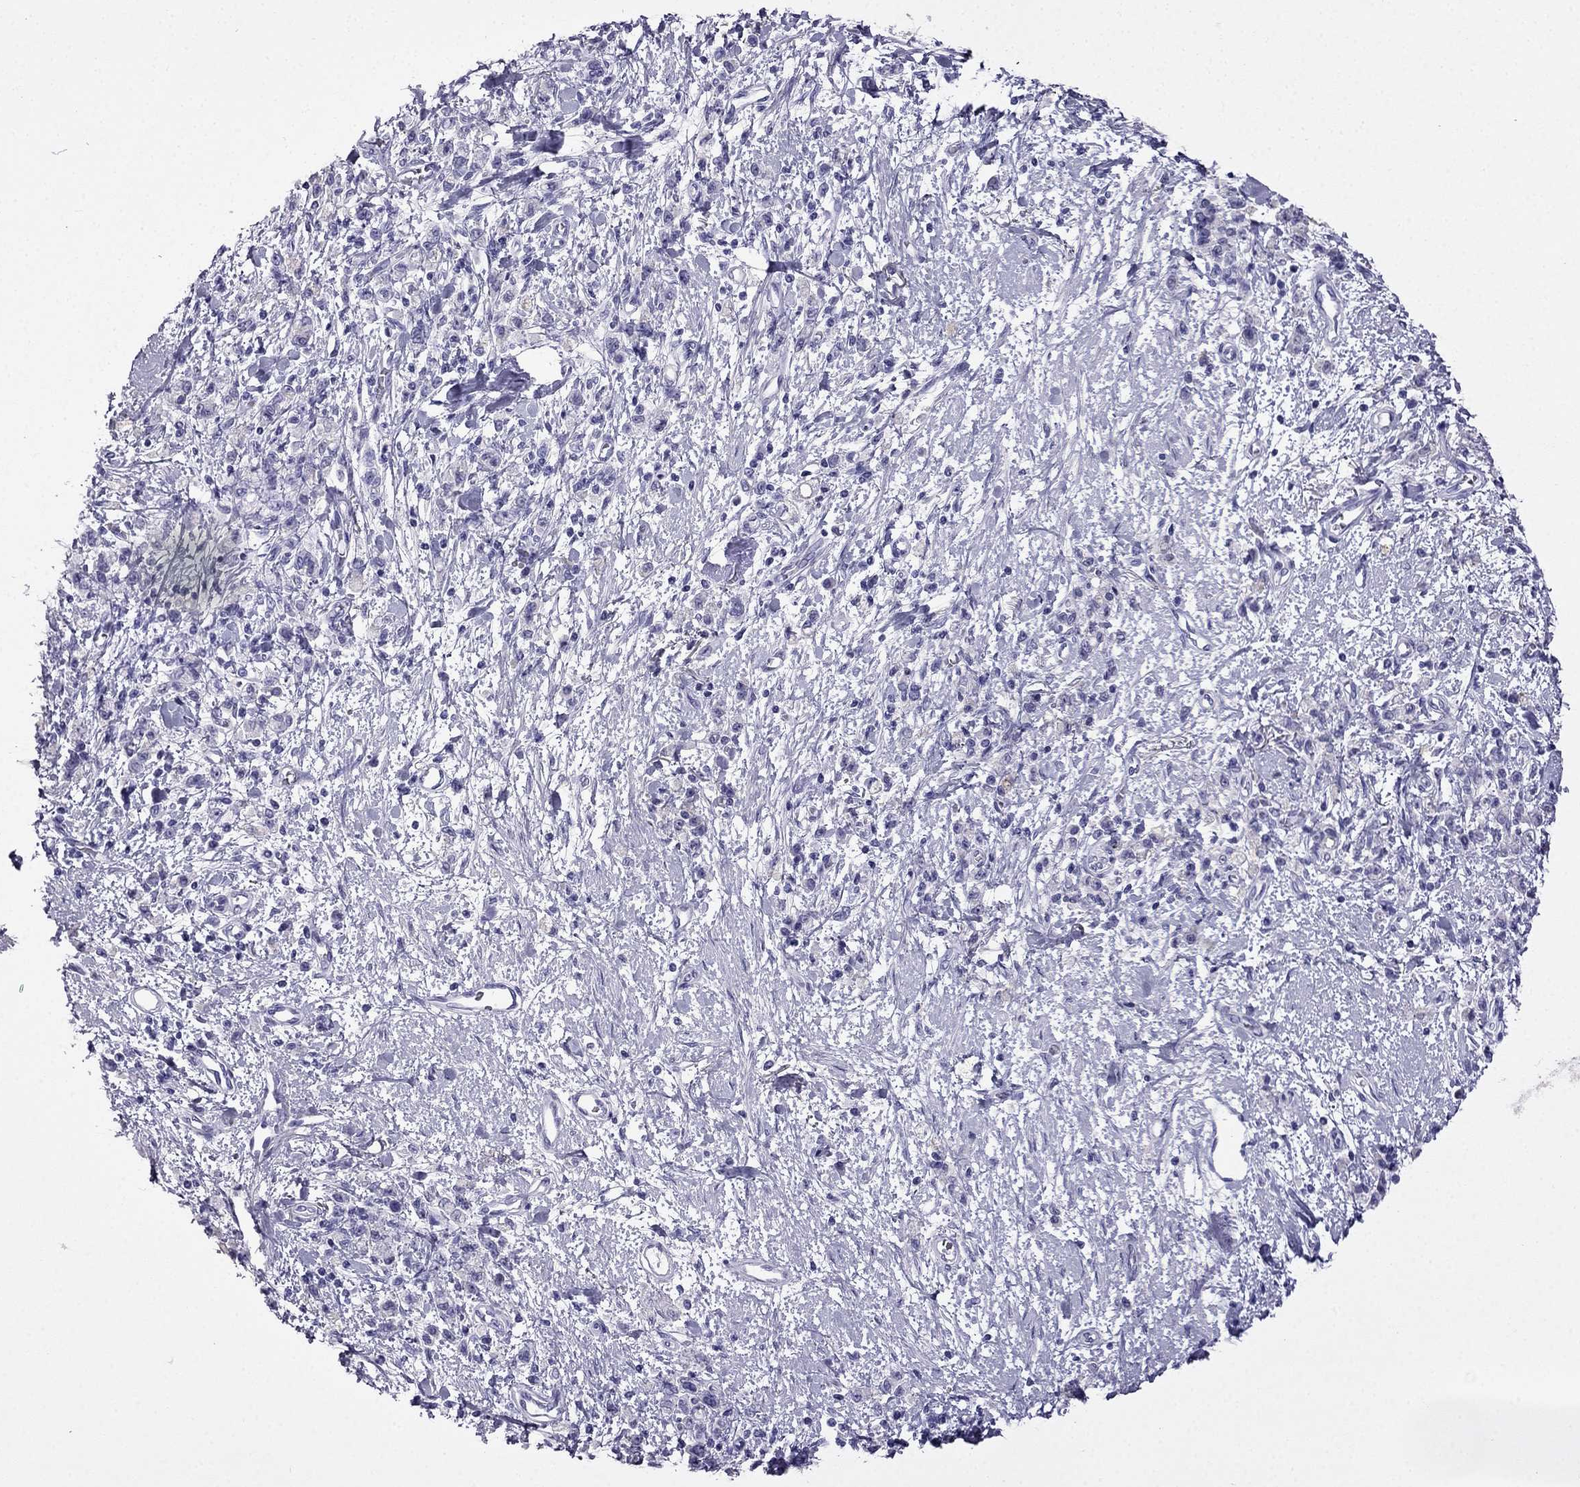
{"staining": {"intensity": "negative", "quantity": "none", "location": "none"}, "tissue": "stomach cancer", "cell_type": "Tumor cells", "image_type": "cancer", "snomed": [{"axis": "morphology", "description": "Adenocarcinoma, NOS"}, {"axis": "topography", "description": "Stomach"}], "caption": "This is an IHC image of human adenocarcinoma (stomach). There is no staining in tumor cells.", "gene": "CDHR4", "patient": {"sex": "male", "age": 77}}